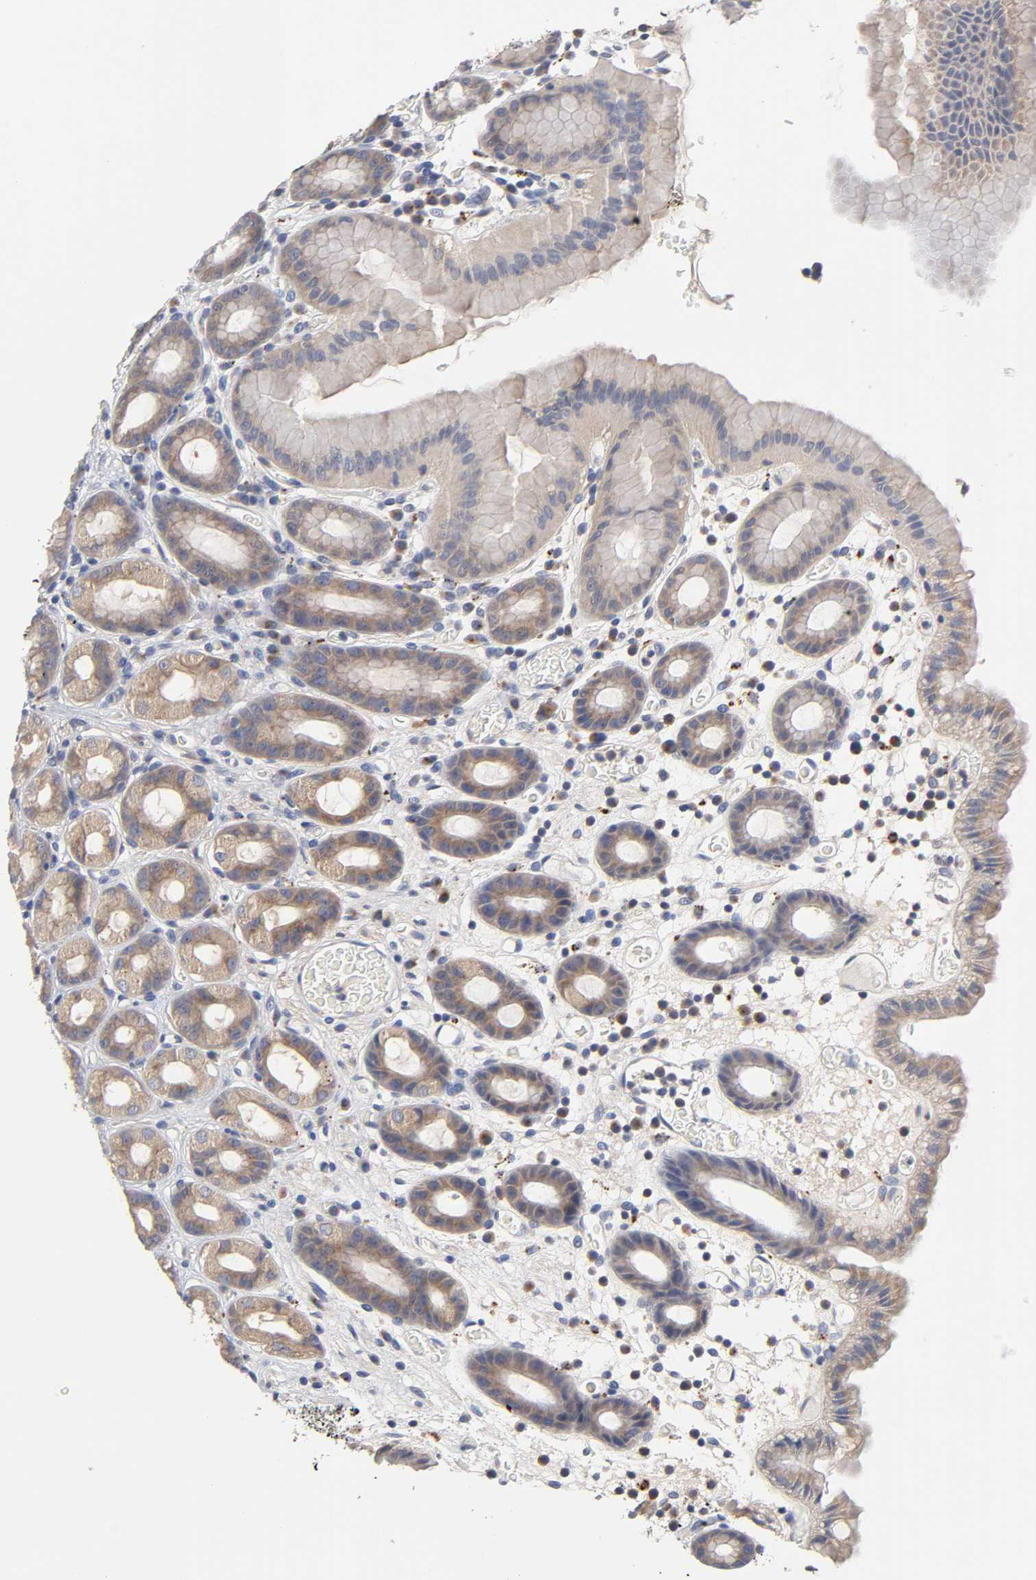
{"staining": {"intensity": "strong", "quantity": "25%-75%", "location": "cytoplasmic/membranous"}, "tissue": "stomach", "cell_type": "Glandular cells", "image_type": "normal", "snomed": [{"axis": "morphology", "description": "Normal tissue, NOS"}, {"axis": "topography", "description": "Stomach, upper"}], "caption": "Protein analysis of unremarkable stomach exhibits strong cytoplasmic/membranous positivity in about 25%-75% of glandular cells.", "gene": "C17orf75", "patient": {"sex": "male", "age": 68}}